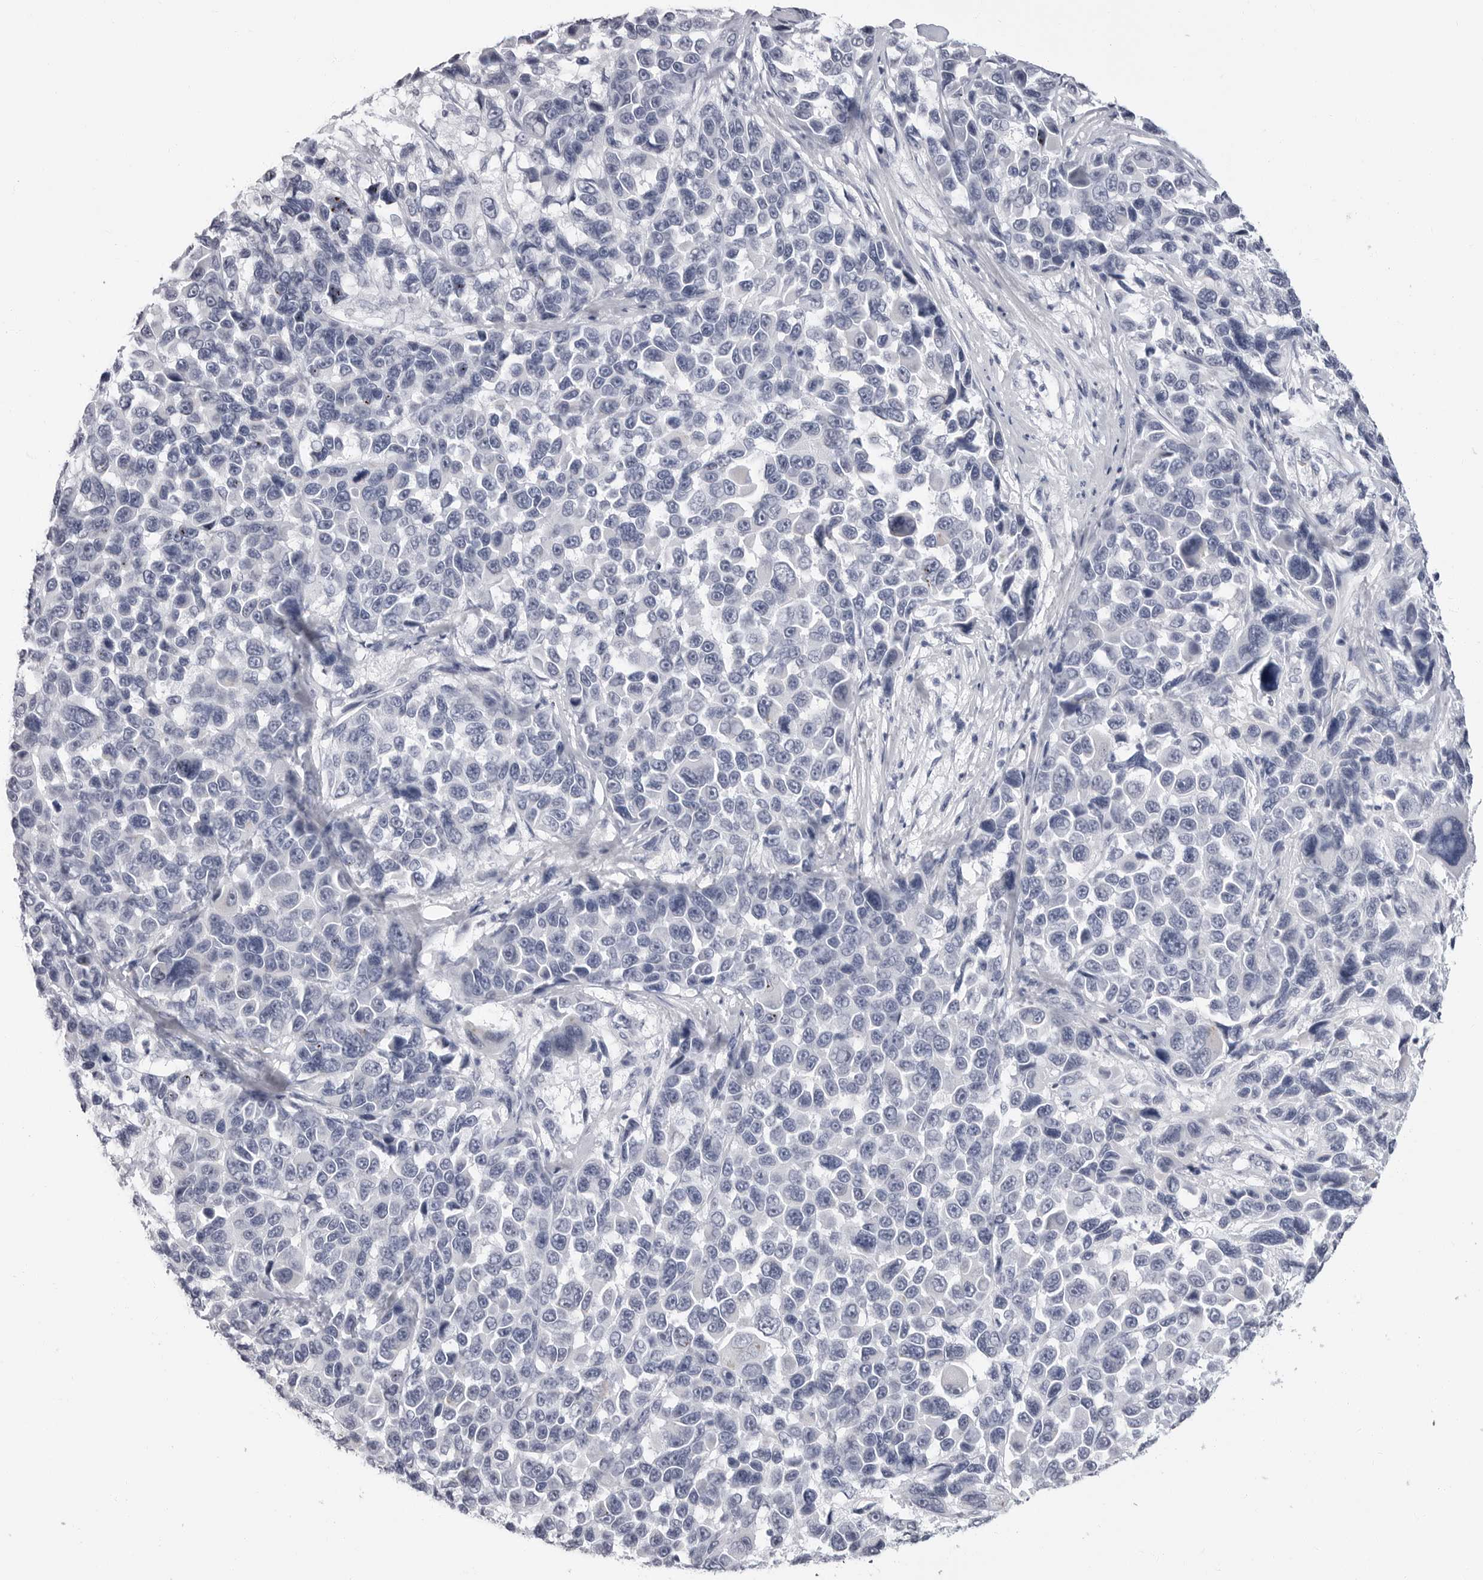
{"staining": {"intensity": "negative", "quantity": "none", "location": "none"}, "tissue": "melanoma", "cell_type": "Tumor cells", "image_type": "cancer", "snomed": [{"axis": "morphology", "description": "Malignant melanoma, NOS"}, {"axis": "topography", "description": "Skin"}], "caption": "This is an immunohistochemistry histopathology image of melanoma. There is no positivity in tumor cells.", "gene": "ERICH3", "patient": {"sex": "male", "age": 53}}